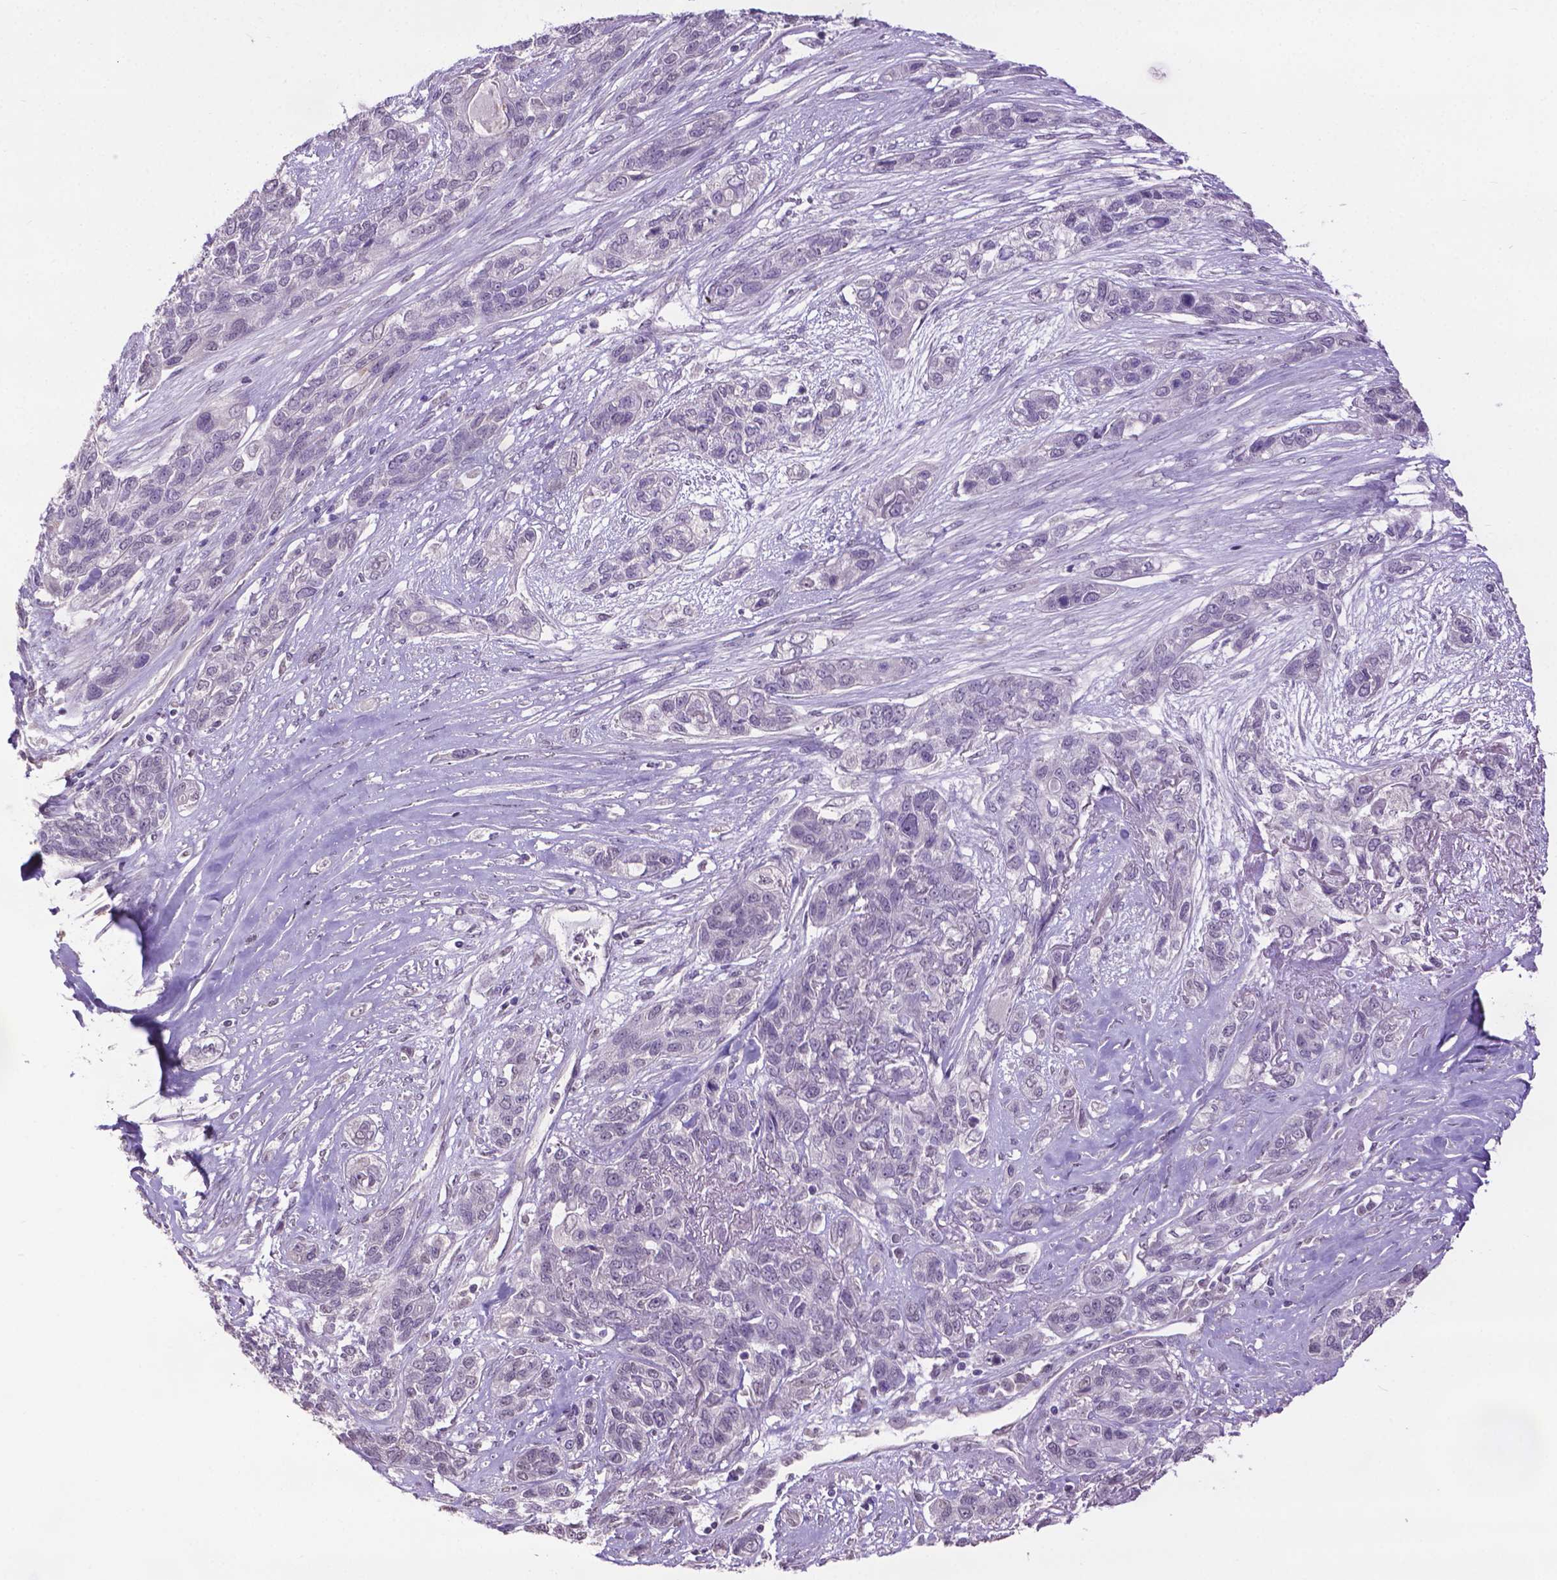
{"staining": {"intensity": "negative", "quantity": "none", "location": "none"}, "tissue": "lung cancer", "cell_type": "Tumor cells", "image_type": "cancer", "snomed": [{"axis": "morphology", "description": "Squamous cell carcinoma, NOS"}, {"axis": "topography", "description": "Lung"}], "caption": "This is an immunohistochemistry (IHC) histopathology image of human lung cancer (squamous cell carcinoma). There is no expression in tumor cells.", "gene": "CPM", "patient": {"sex": "female", "age": 70}}